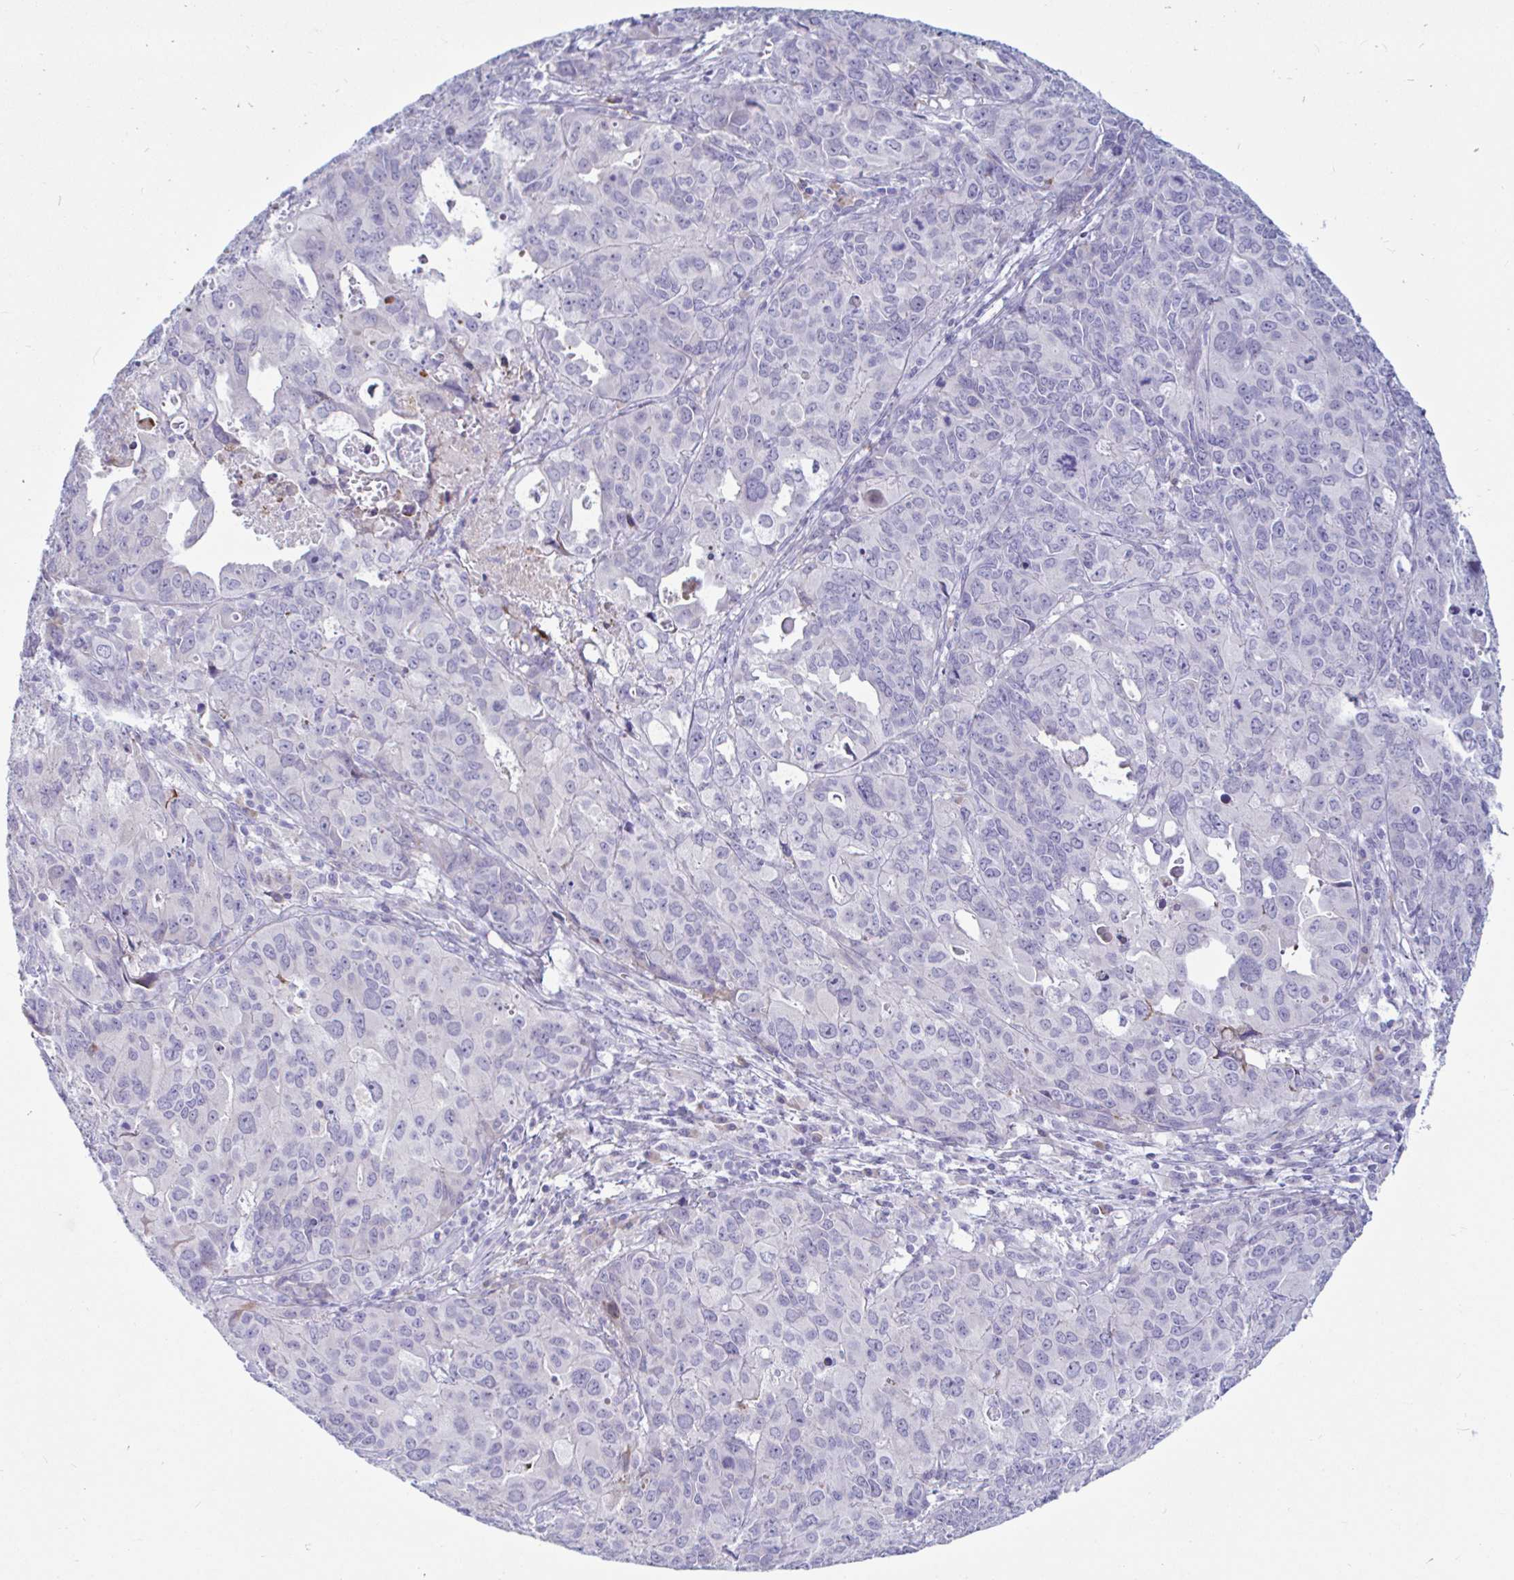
{"staining": {"intensity": "negative", "quantity": "none", "location": "none"}, "tissue": "endometrial cancer", "cell_type": "Tumor cells", "image_type": "cancer", "snomed": [{"axis": "morphology", "description": "Adenocarcinoma, NOS"}, {"axis": "topography", "description": "Uterus"}], "caption": "There is no significant staining in tumor cells of endometrial cancer (adenocarcinoma).", "gene": "NBPF3", "patient": {"sex": "female", "age": 79}}